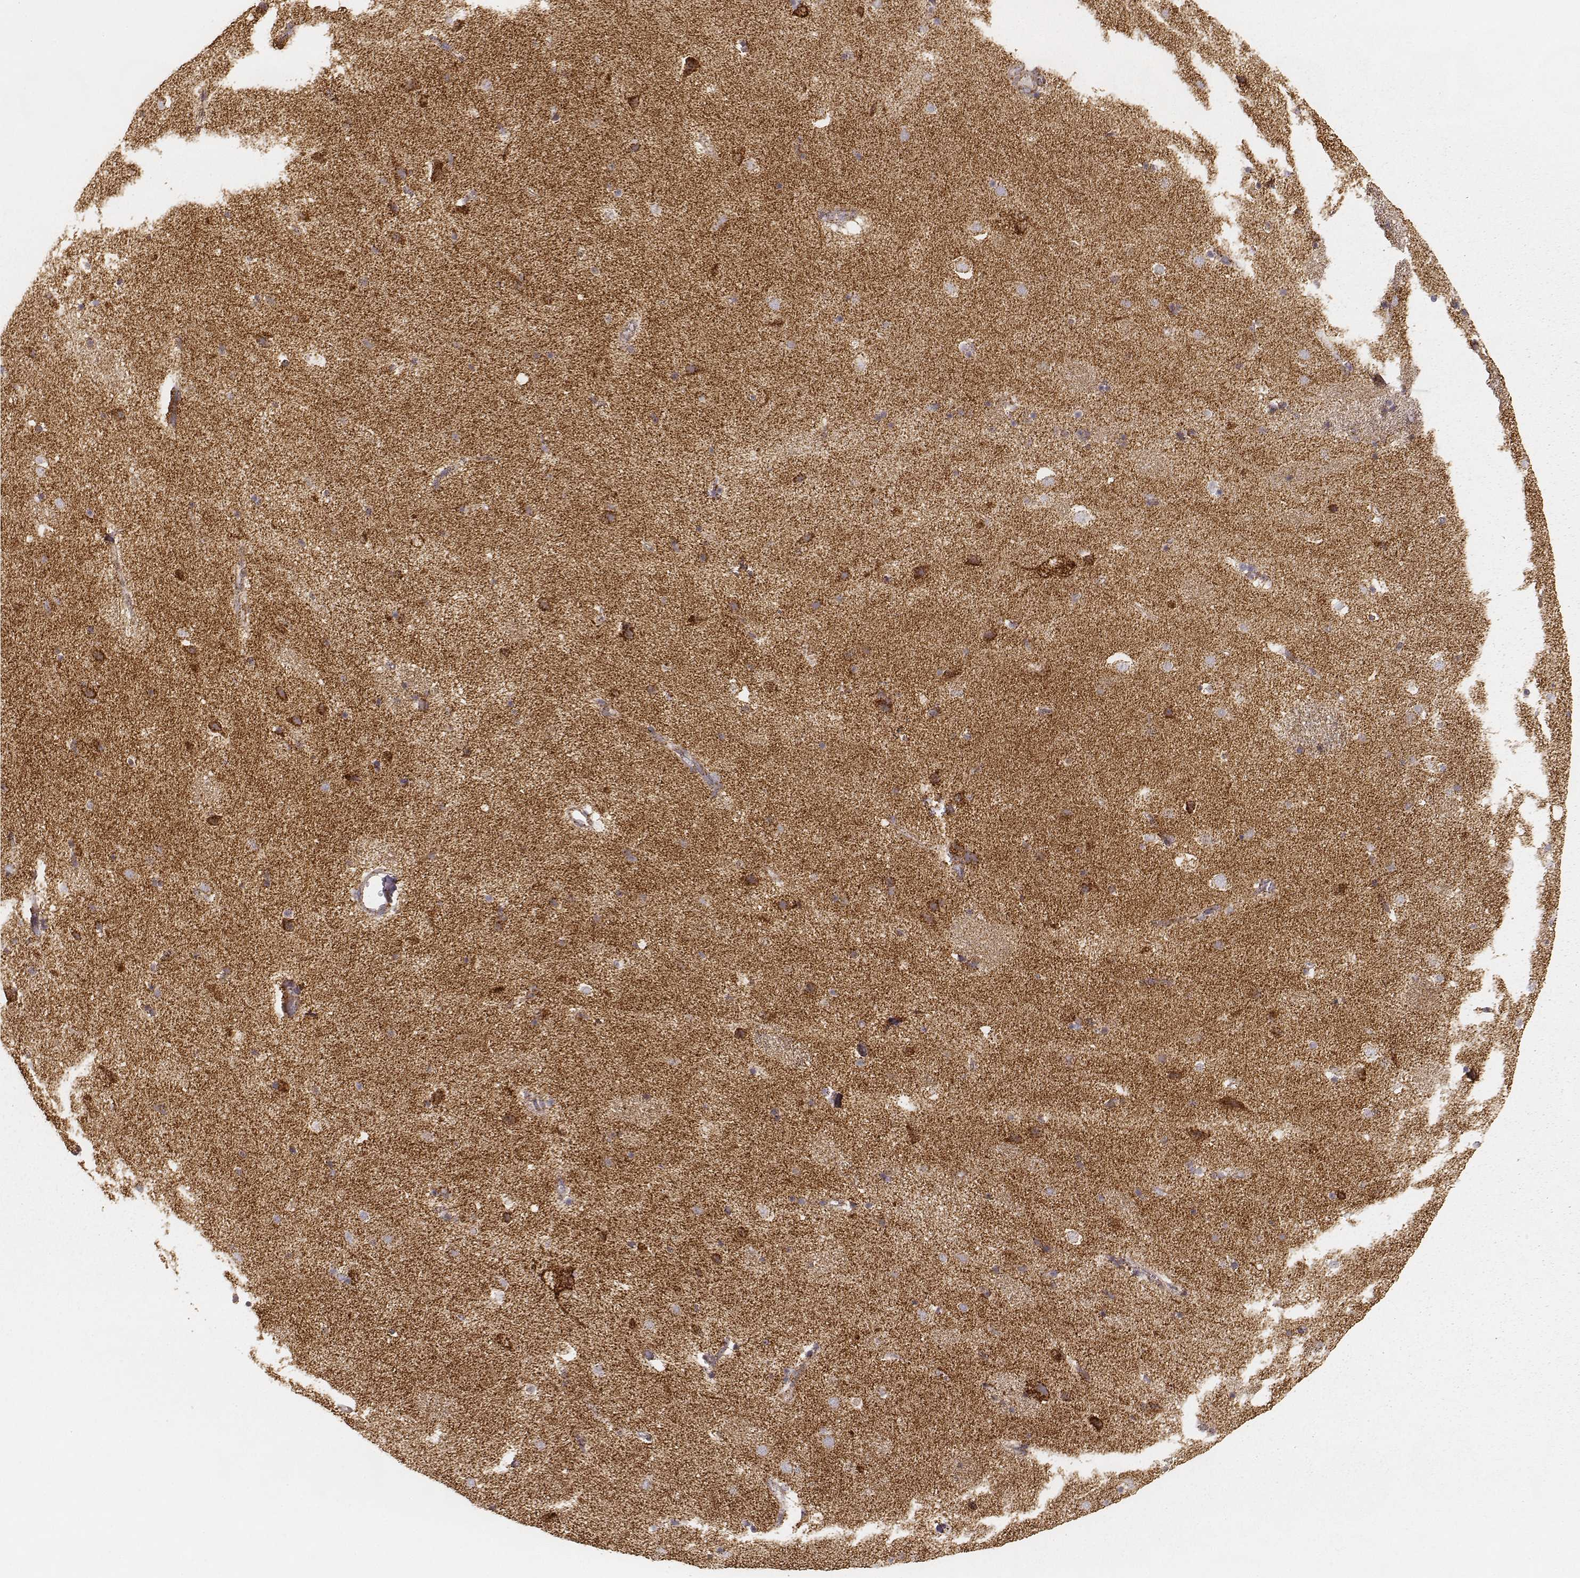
{"staining": {"intensity": "moderate", "quantity": ">75%", "location": "cytoplasmic/membranous"}, "tissue": "caudate", "cell_type": "Glial cells", "image_type": "normal", "snomed": [{"axis": "morphology", "description": "Normal tissue, NOS"}, {"axis": "topography", "description": "Lateral ventricle wall"}], "caption": "Caudate stained with DAB immunohistochemistry displays medium levels of moderate cytoplasmic/membranous positivity in approximately >75% of glial cells.", "gene": "CS", "patient": {"sex": "female", "age": 71}}